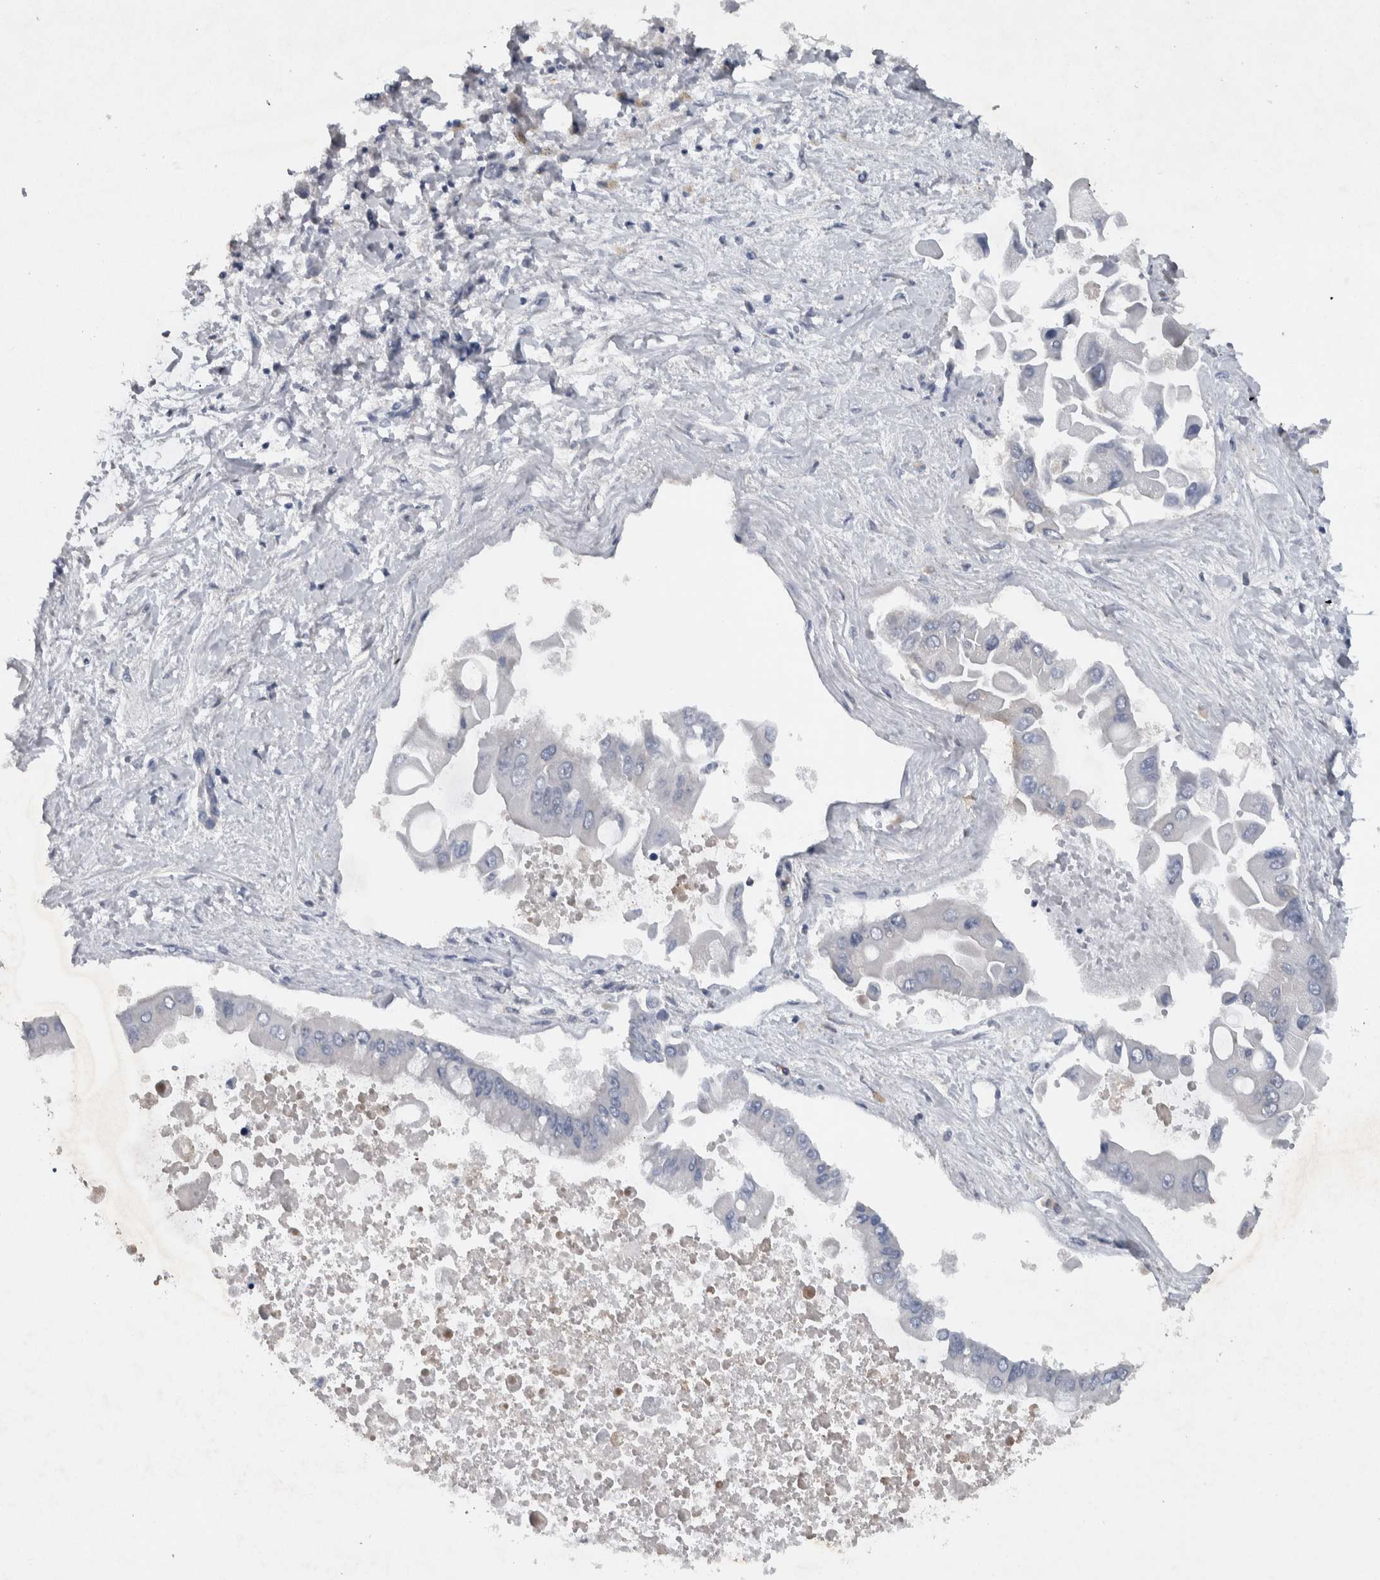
{"staining": {"intensity": "negative", "quantity": "none", "location": "none"}, "tissue": "liver cancer", "cell_type": "Tumor cells", "image_type": "cancer", "snomed": [{"axis": "morphology", "description": "Cholangiocarcinoma"}, {"axis": "topography", "description": "Liver"}], "caption": "IHC of liver cancer displays no staining in tumor cells.", "gene": "NT5C2", "patient": {"sex": "male", "age": 50}}